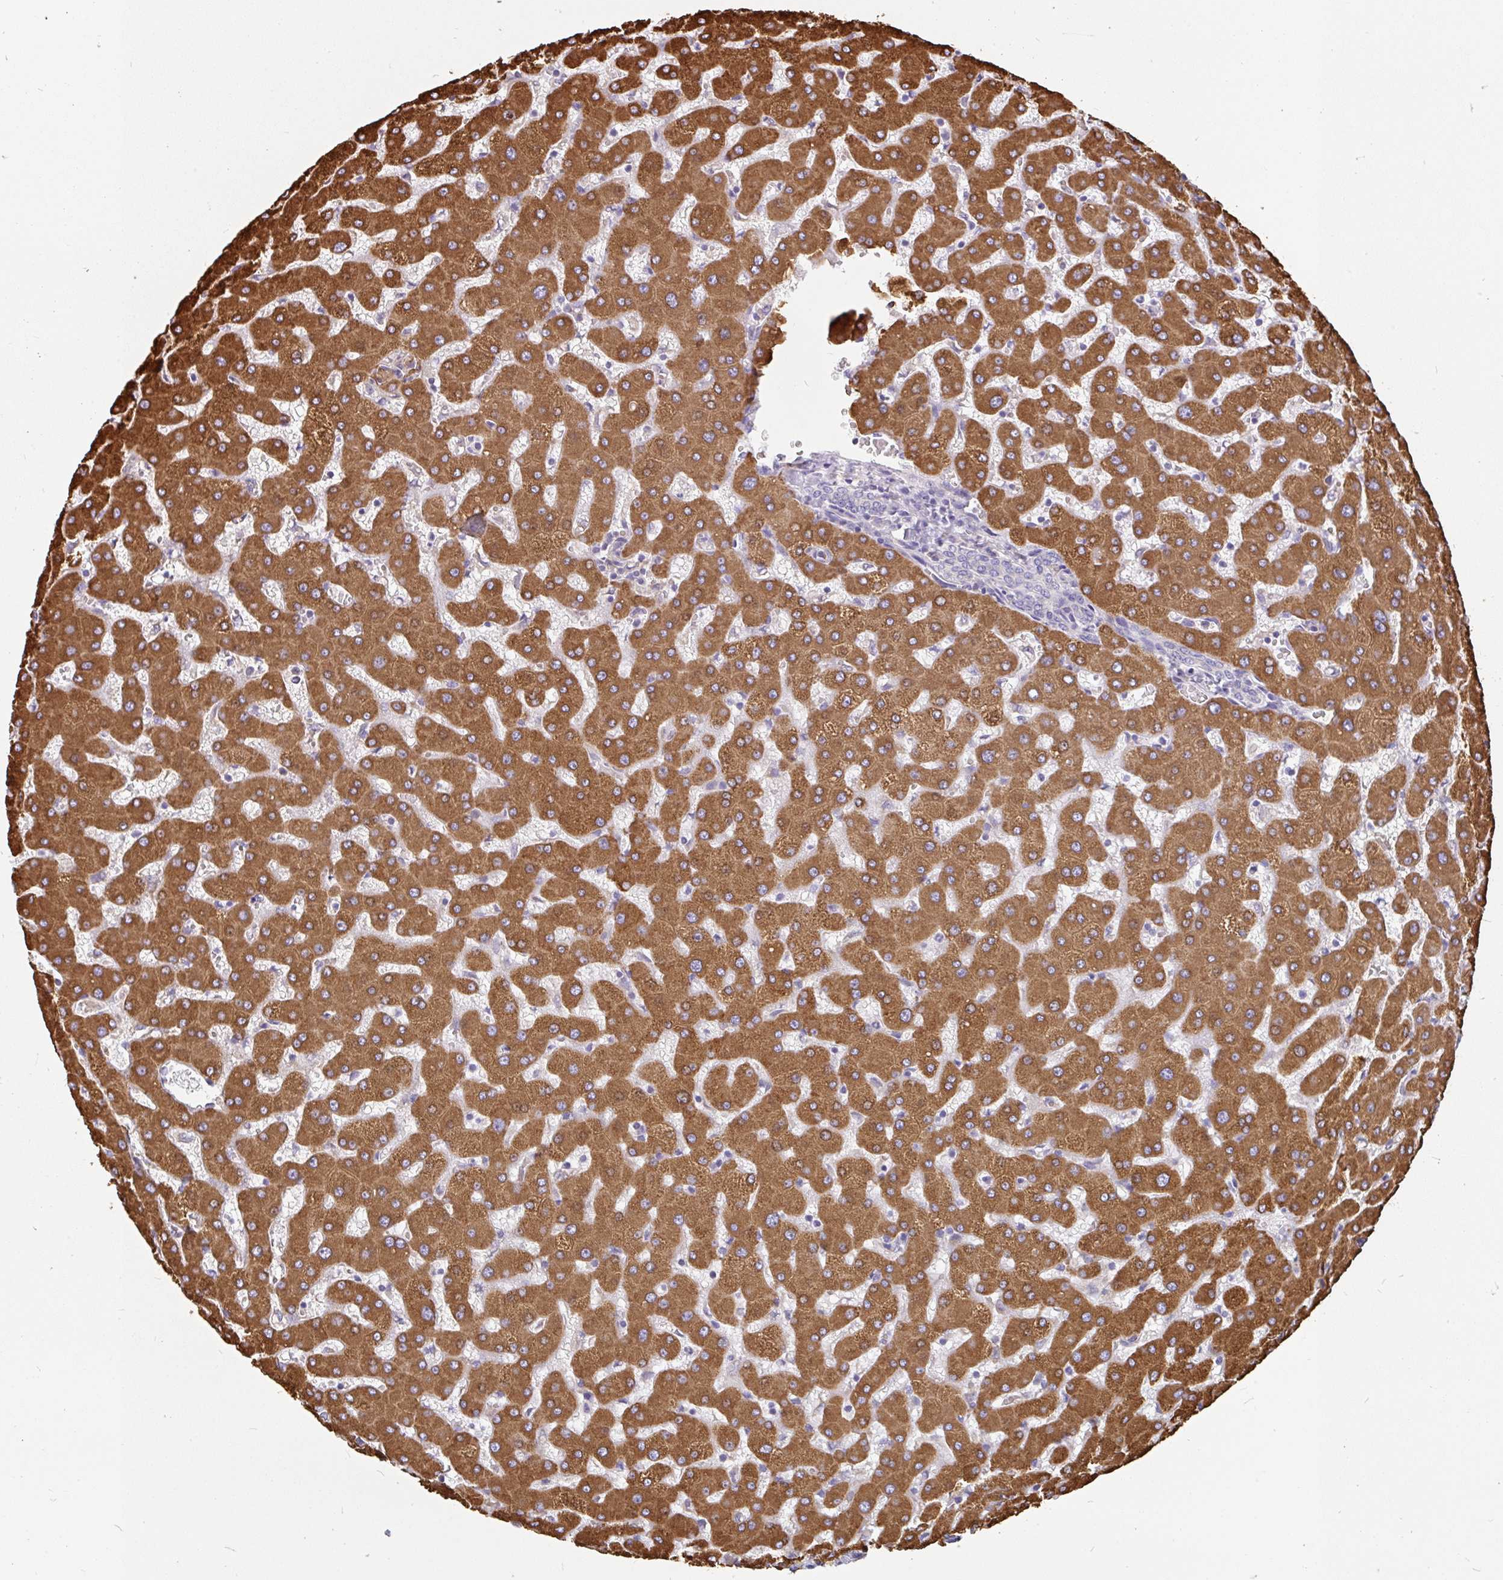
{"staining": {"intensity": "weak", "quantity": "<25%", "location": "cytoplasmic/membranous"}, "tissue": "liver", "cell_type": "Cholangiocytes", "image_type": "normal", "snomed": [{"axis": "morphology", "description": "Normal tissue, NOS"}, {"axis": "topography", "description": "Liver"}], "caption": "Micrograph shows no significant protein staining in cholangiocytes of normal liver.", "gene": "EML5", "patient": {"sex": "female", "age": 63}}